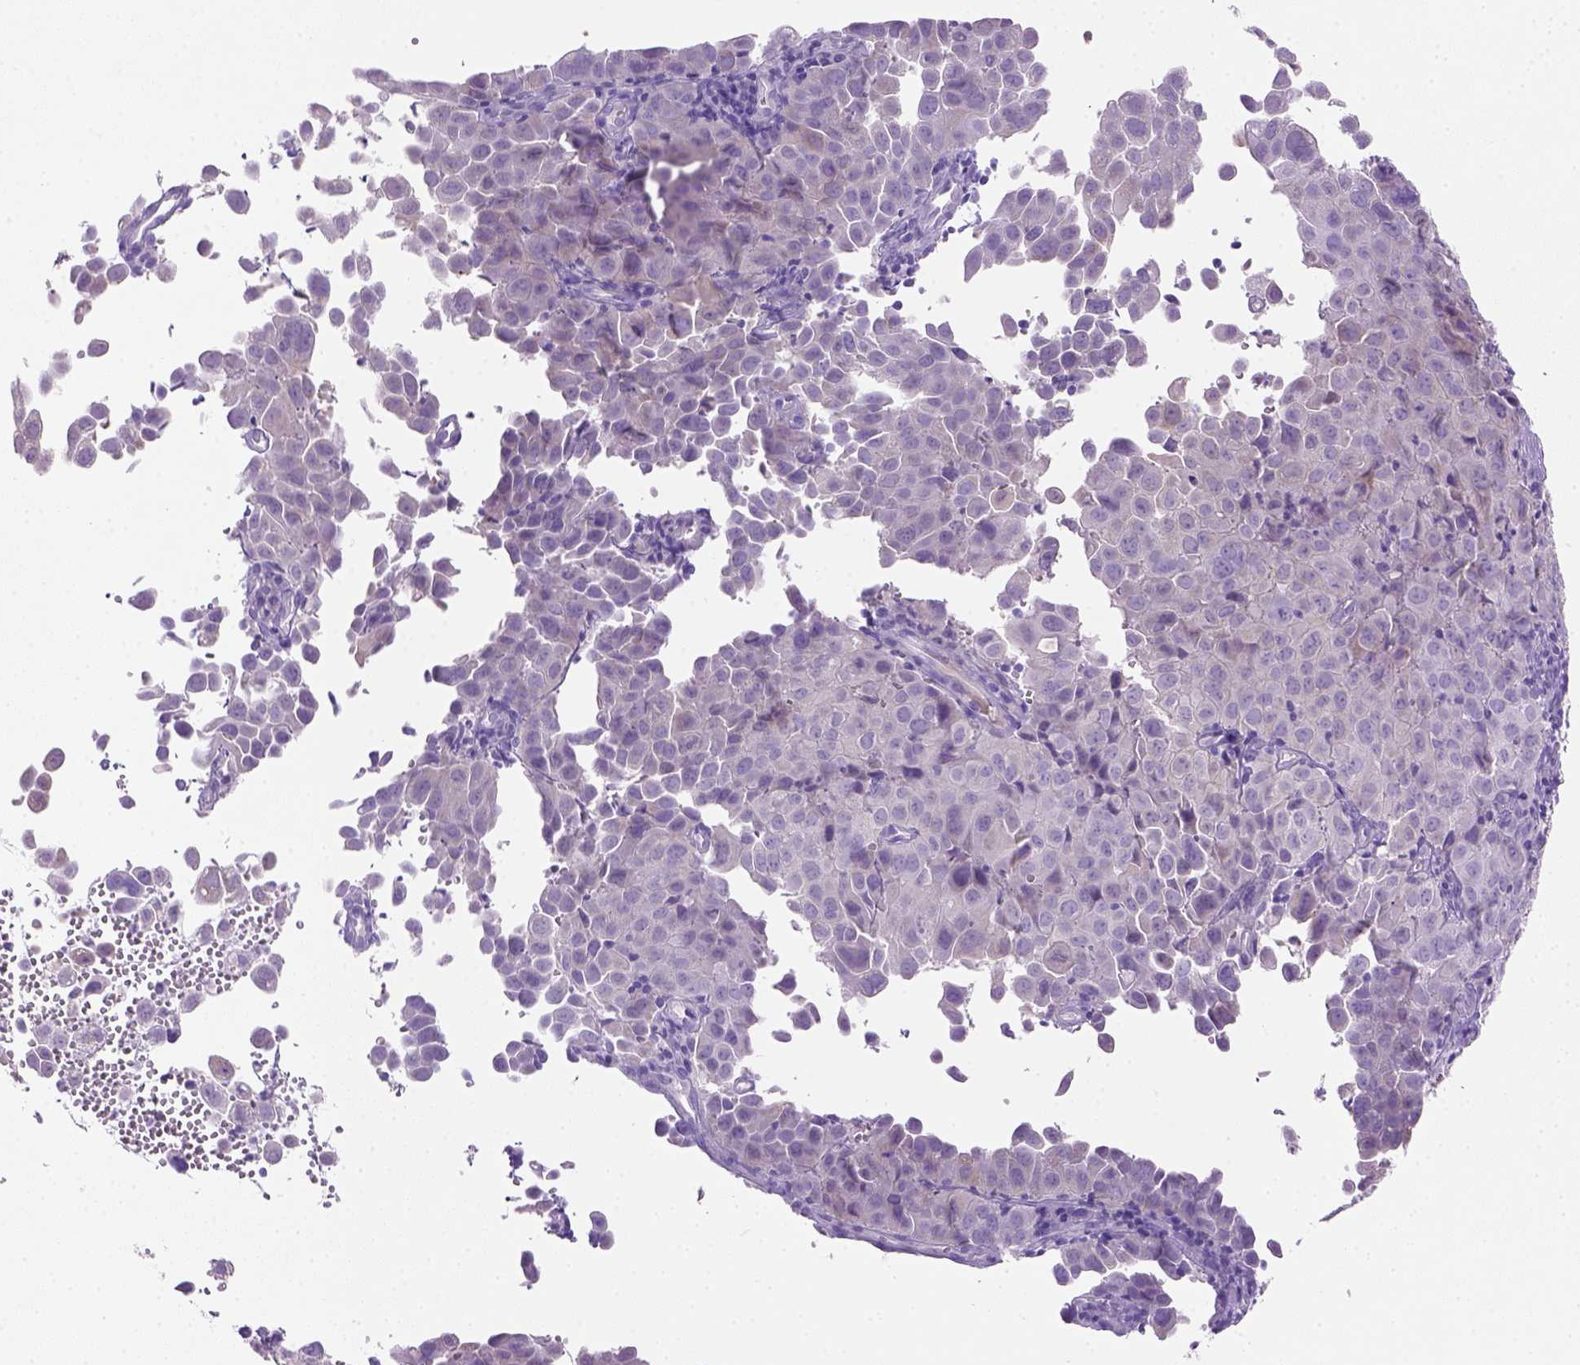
{"staining": {"intensity": "negative", "quantity": "none", "location": "none"}, "tissue": "cervical cancer", "cell_type": "Tumor cells", "image_type": "cancer", "snomed": [{"axis": "morphology", "description": "Squamous cell carcinoma, NOS"}, {"axis": "topography", "description": "Cervix"}], "caption": "Tumor cells are negative for brown protein staining in cervical cancer (squamous cell carcinoma).", "gene": "SIRPD", "patient": {"sex": "female", "age": 55}}